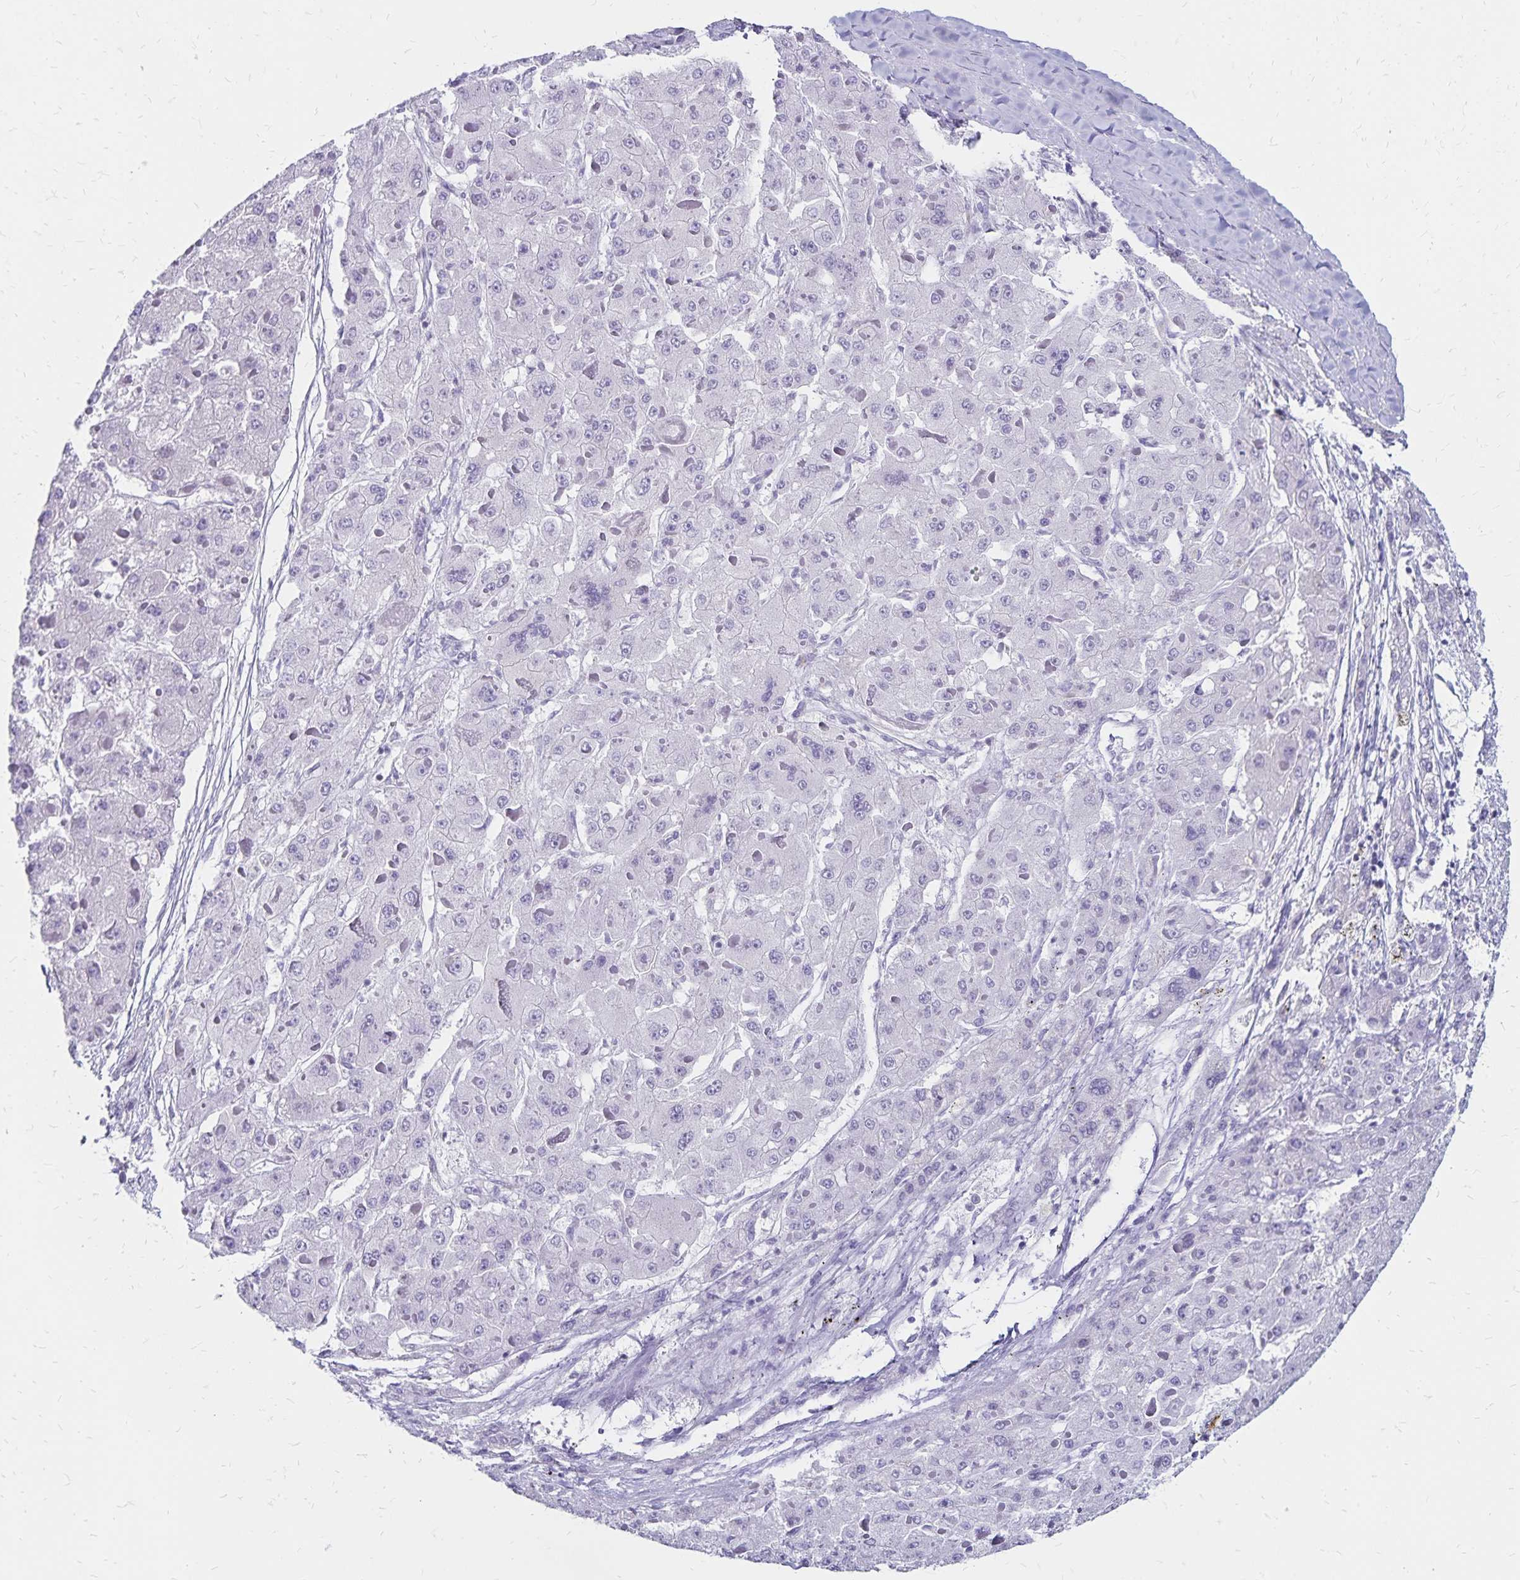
{"staining": {"intensity": "negative", "quantity": "none", "location": "none"}, "tissue": "liver cancer", "cell_type": "Tumor cells", "image_type": "cancer", "snomed": [{"axis": "morphology", "description": "Carcinoma, Hepatocellular, NOS"}, {"axis": "topography", "description": "Liver"}], "caption": "DAB (3,3'-diaminobenzidine) immunohistochemical staining of liver cancer (hepatocellular carcinoma) reveals no significant staining in tumor cells. The staining is performed using DAB (3,3'-diaminobenzidine) brown chromogen with nuclei counter-stained in using hematoxylin.", "gene": "IKZF1", "patient": {"sex": "female", "age": 73}}